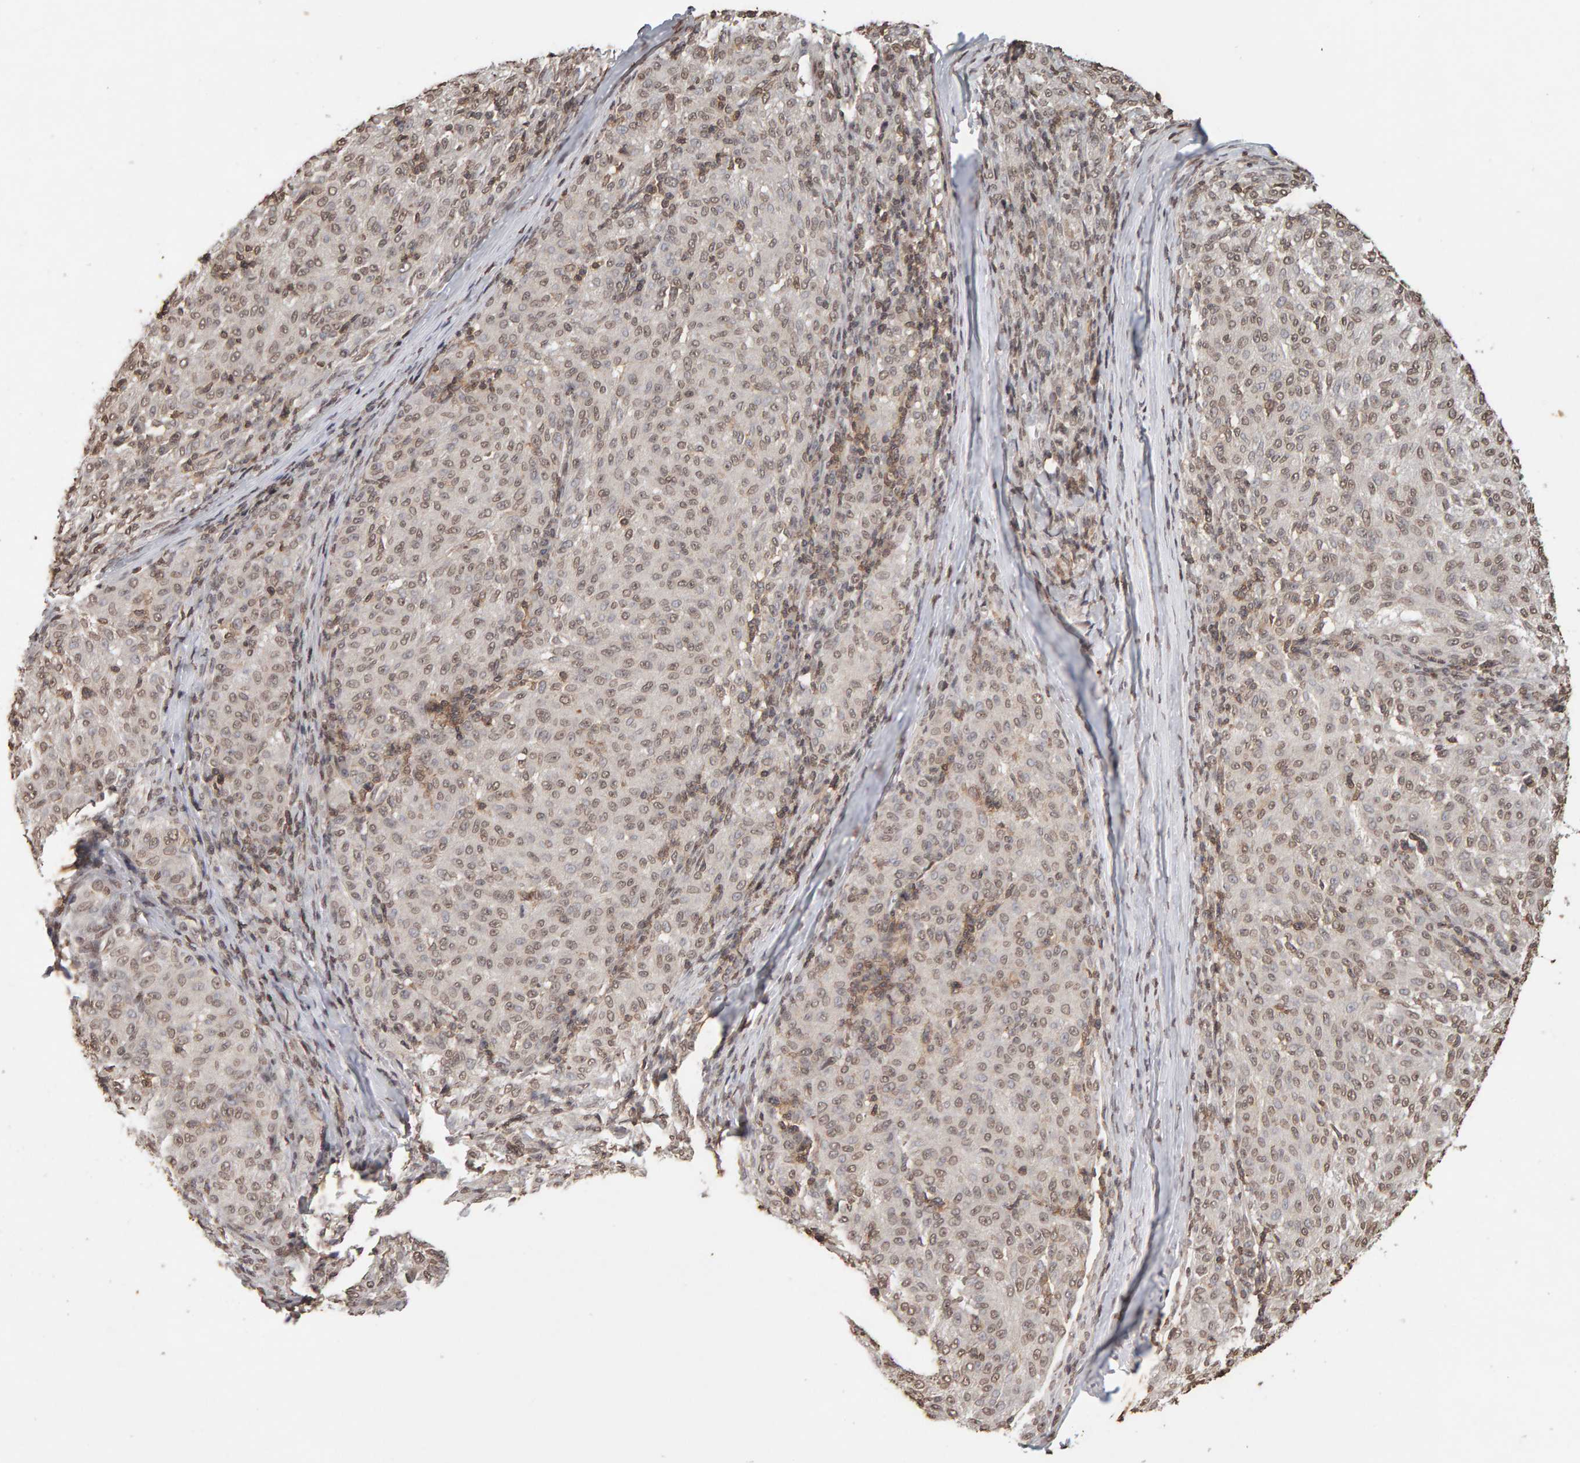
{"staining": {"intensity": "weak", "quantity": ">75%", "location": "nuclear"}, "tissue": "melanoma", "cell_type": "Tumor cells", "image_type": "cancer", "snomed": [{"axis": "morphology", "description": "Malignant melanoma, NOS"}, {"axis": "topography", "description": "Skin"}], "caption": "High-magnification brightfield microscopy of melanoma stained with DAB (brown) and counterstained with hematoxylin (blue). tumor cells exhibit weak nuclear staining is appreciated in about>75% of cells.", "gene": "DNAJB5", "patient": {"sex": "female", "age": 72}}